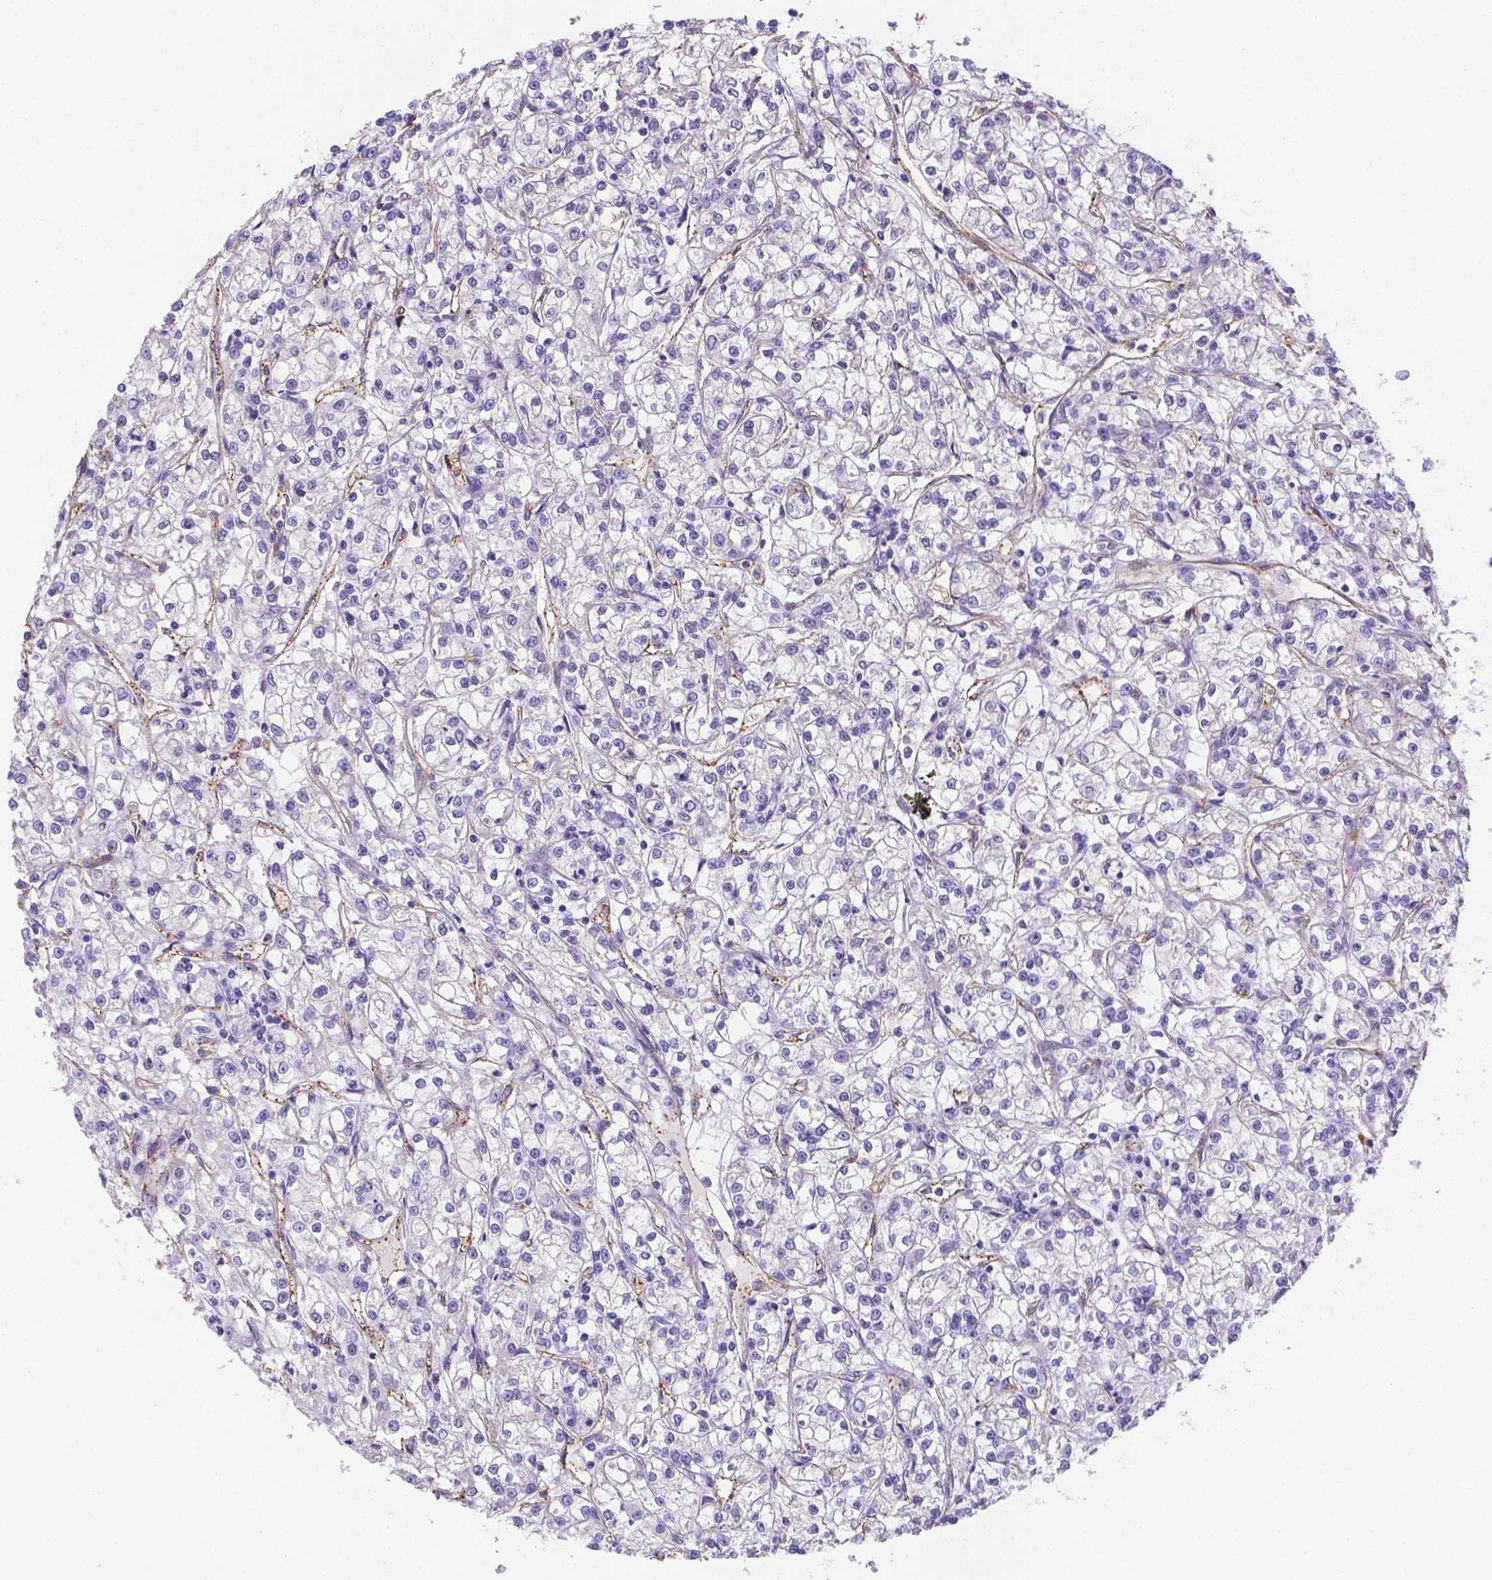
{"staining": {"intensity": "negative", "quantity": "none", "location": "none"}, "tissue": "renal cancer", "cell_type": "Tumor cells", "image_type": "cancer", "snomed": [{"axis": "morphology", "description": "Adenocarcinoma, NOS"}, {"axis": "topography", "description": "Kidney"}], "caption": "Tumor cells show no significant protein positivity in renal cancer (adenocarcinoma).", "gene": "SLC40A1", "patient": {"sex": "female", "age": 59}}